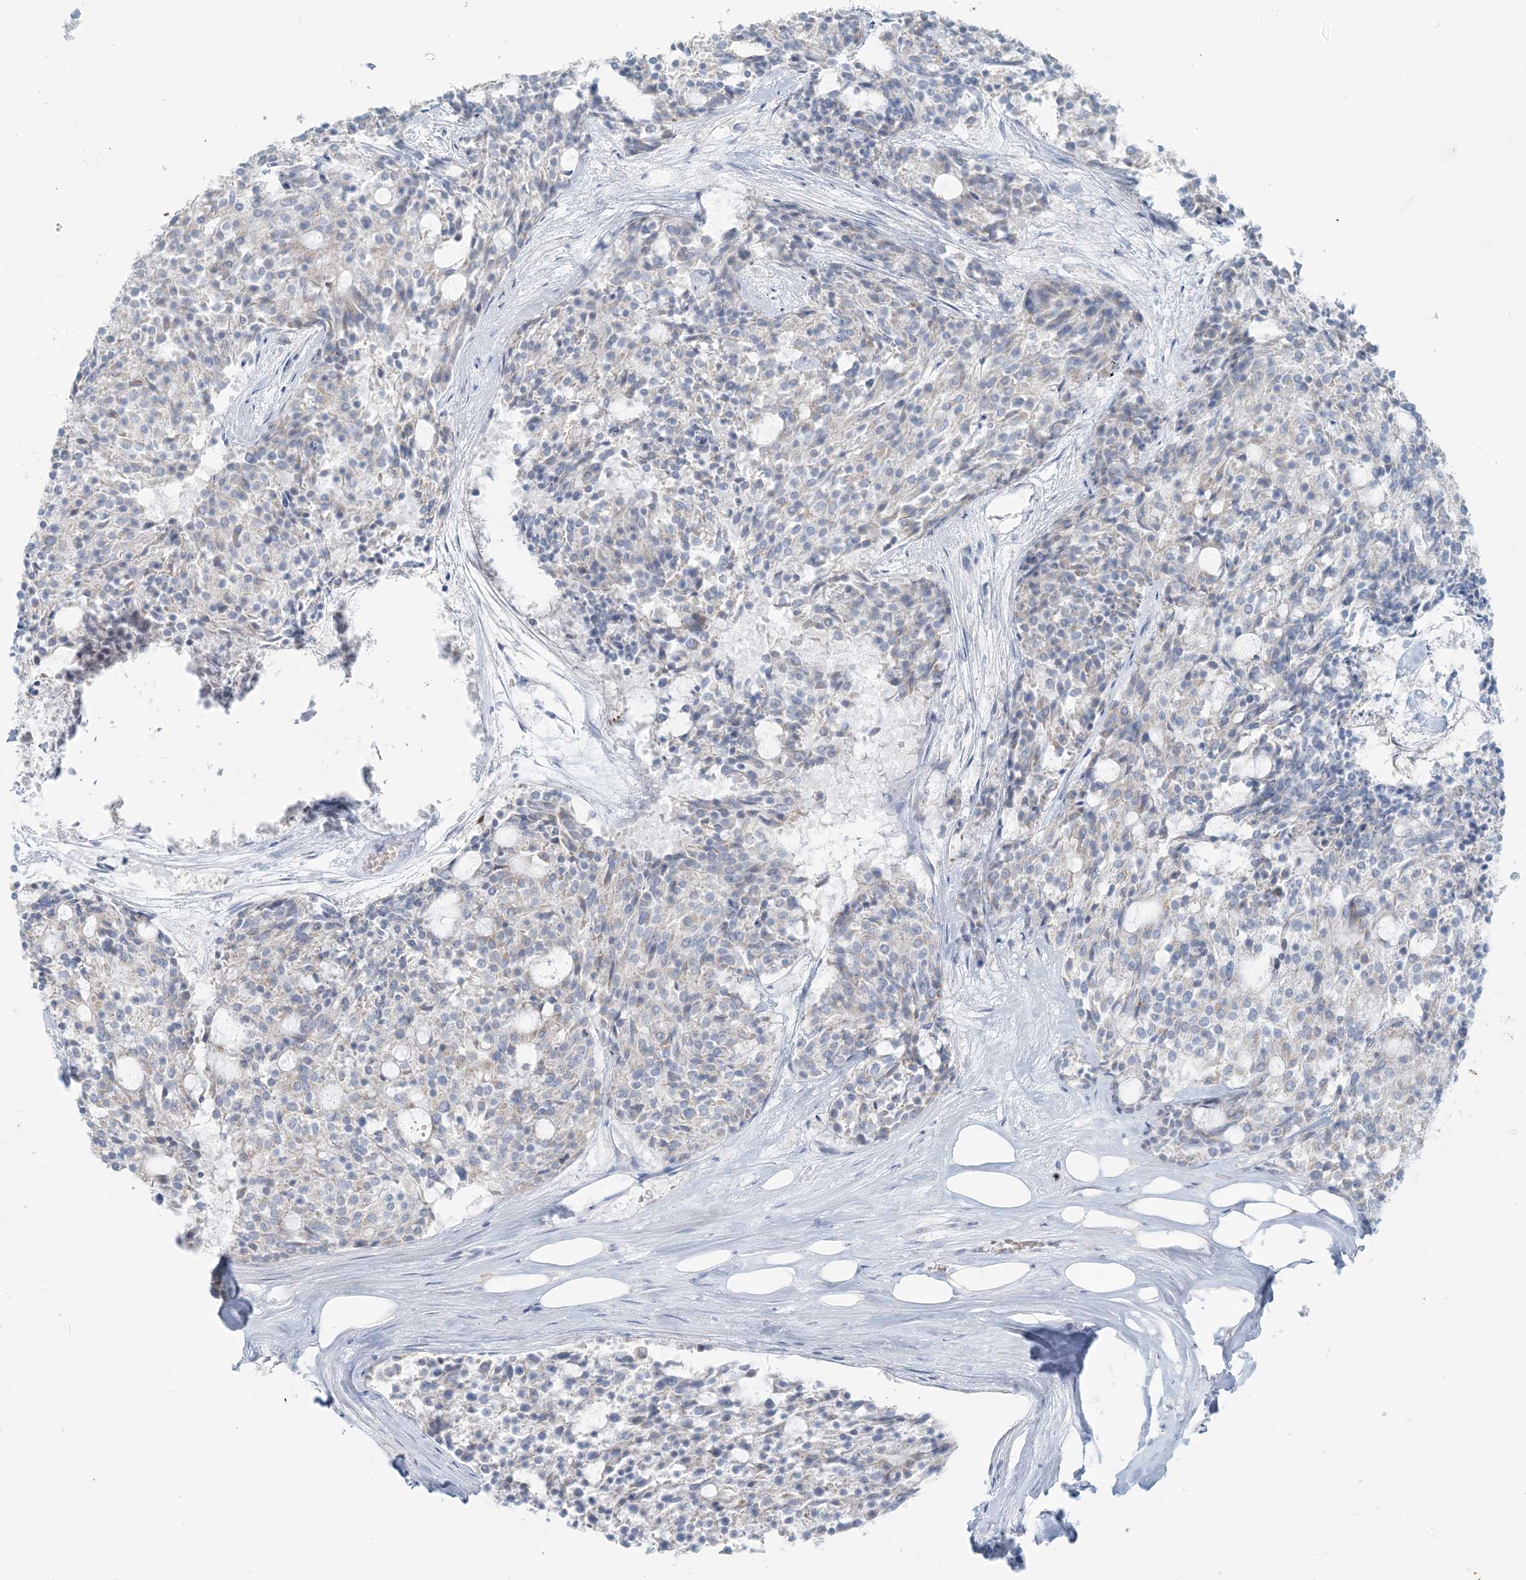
{"staining": {"intensity": "weak", "quantity": "<25%", "location": "cytoplasmic/membranous"}, "tissue": "carcinoid", "cell_type": "Tumor cells", "image_type": "cancer", "snomed": [{"axis": "morphology", "description": "Carcinoid, malignant, NOS"}, {"axis": "topography", "description": "Pancreas"}], "caption": "DAB (3,3'-diaminobenzidine) immunohistochemical staining of malignant carcinoid exhibits no significant expression in tumor cells. (DAB (3,3'-diaminobenzidine) immunohistochemistry with hematoxylin counter stain).", "gene": "SCML1", "patient": {"sex": "female", "age": 54}}